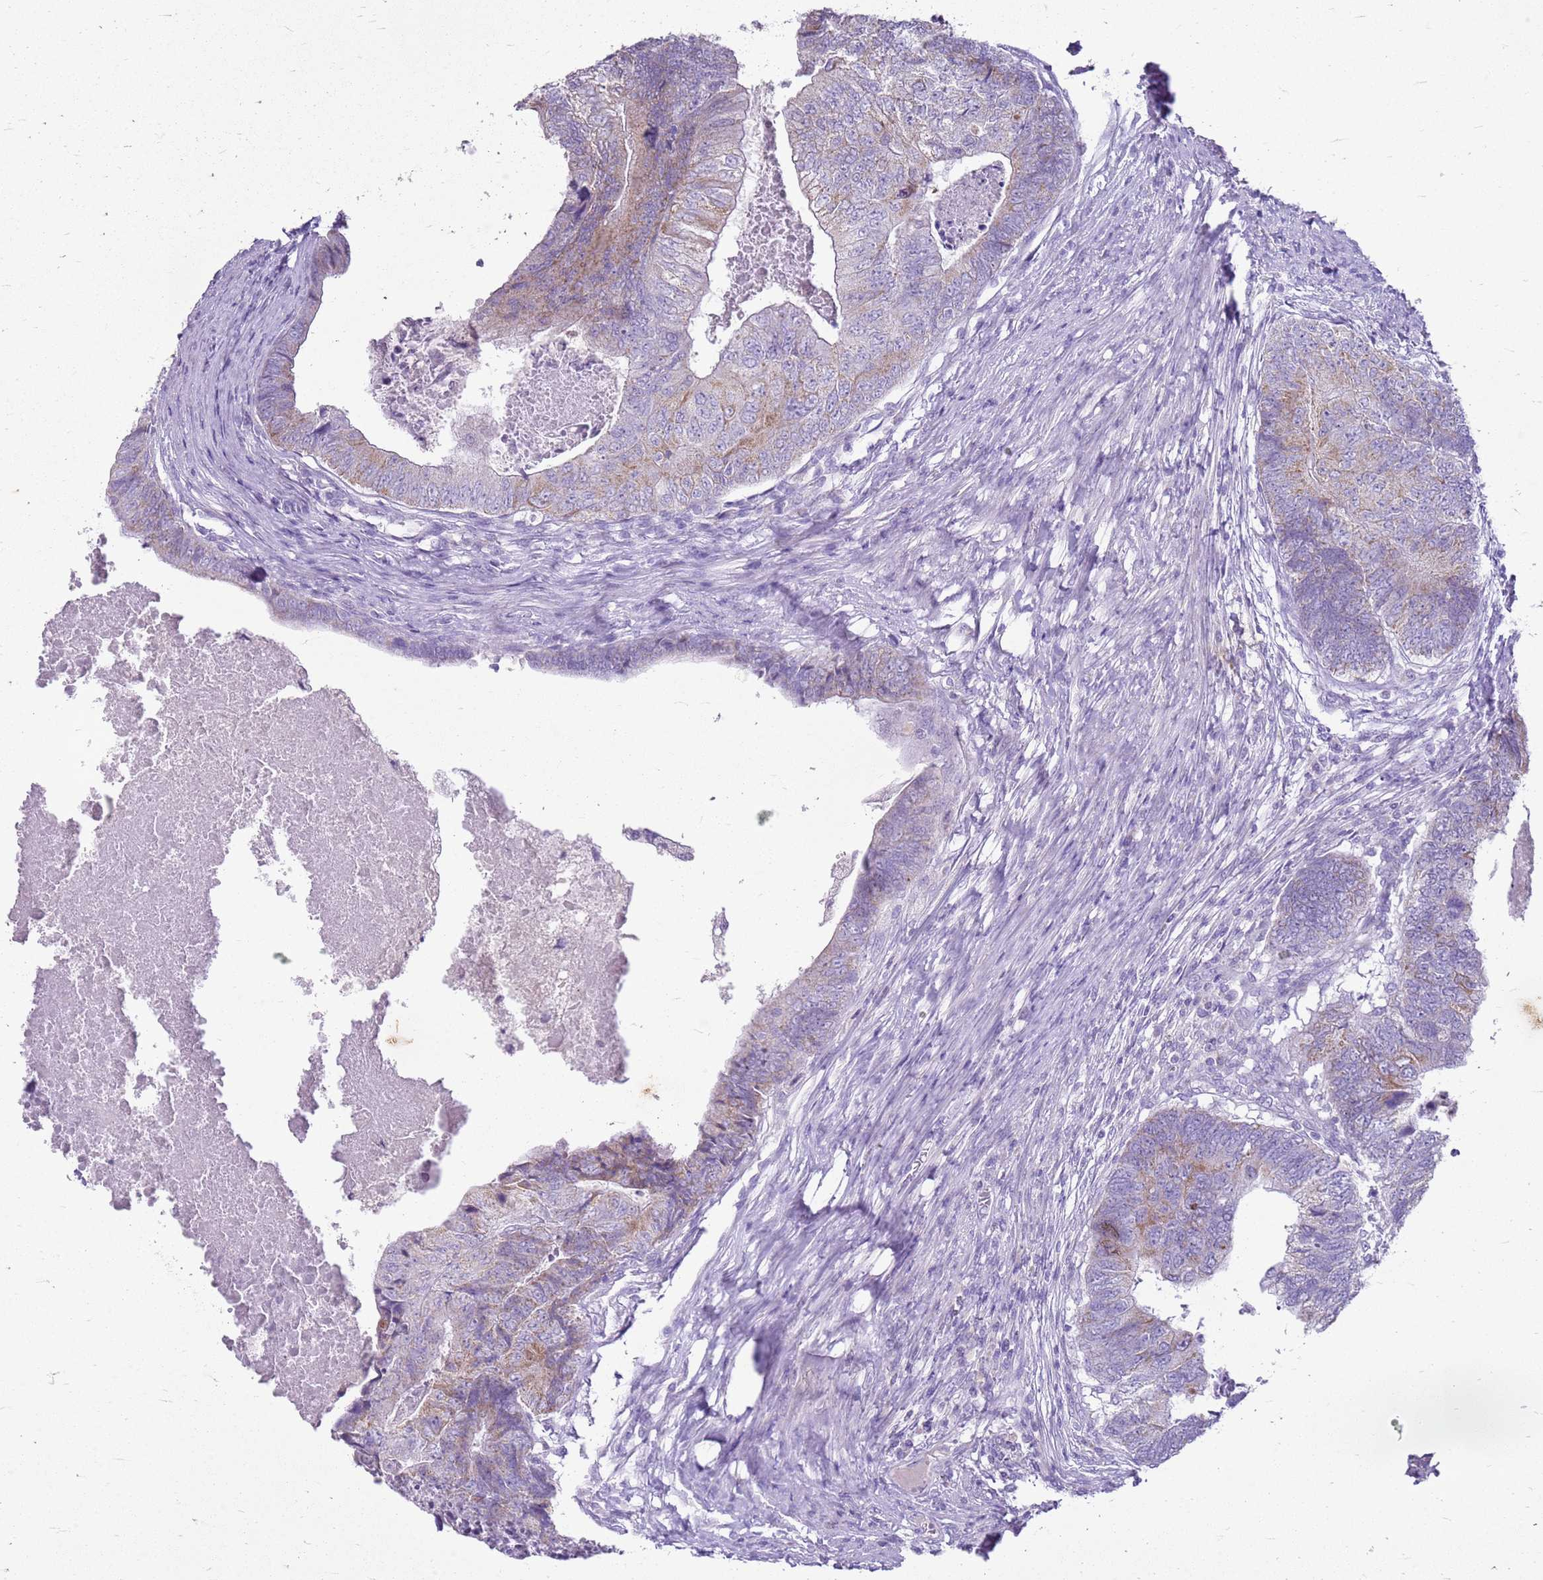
{"staining": {"intensity": "weak", "quantity": "<25%", "location": "cytoplasmic/membranous"}, "tissue": "colorectal cancer", "cell_type": "Tumor cells", "image_type": "cancer", "snomed": [{"axis": "morphology", "description": "Adenocarcinoma, NOS"}, {"axis": "topography", "description": "Colon"}], "caption": "Tumor cells show no significant positivity in colorectal adenocarcinoma.", "gene": "FABP2", "patient": {"sex": "female", "age": 67}}